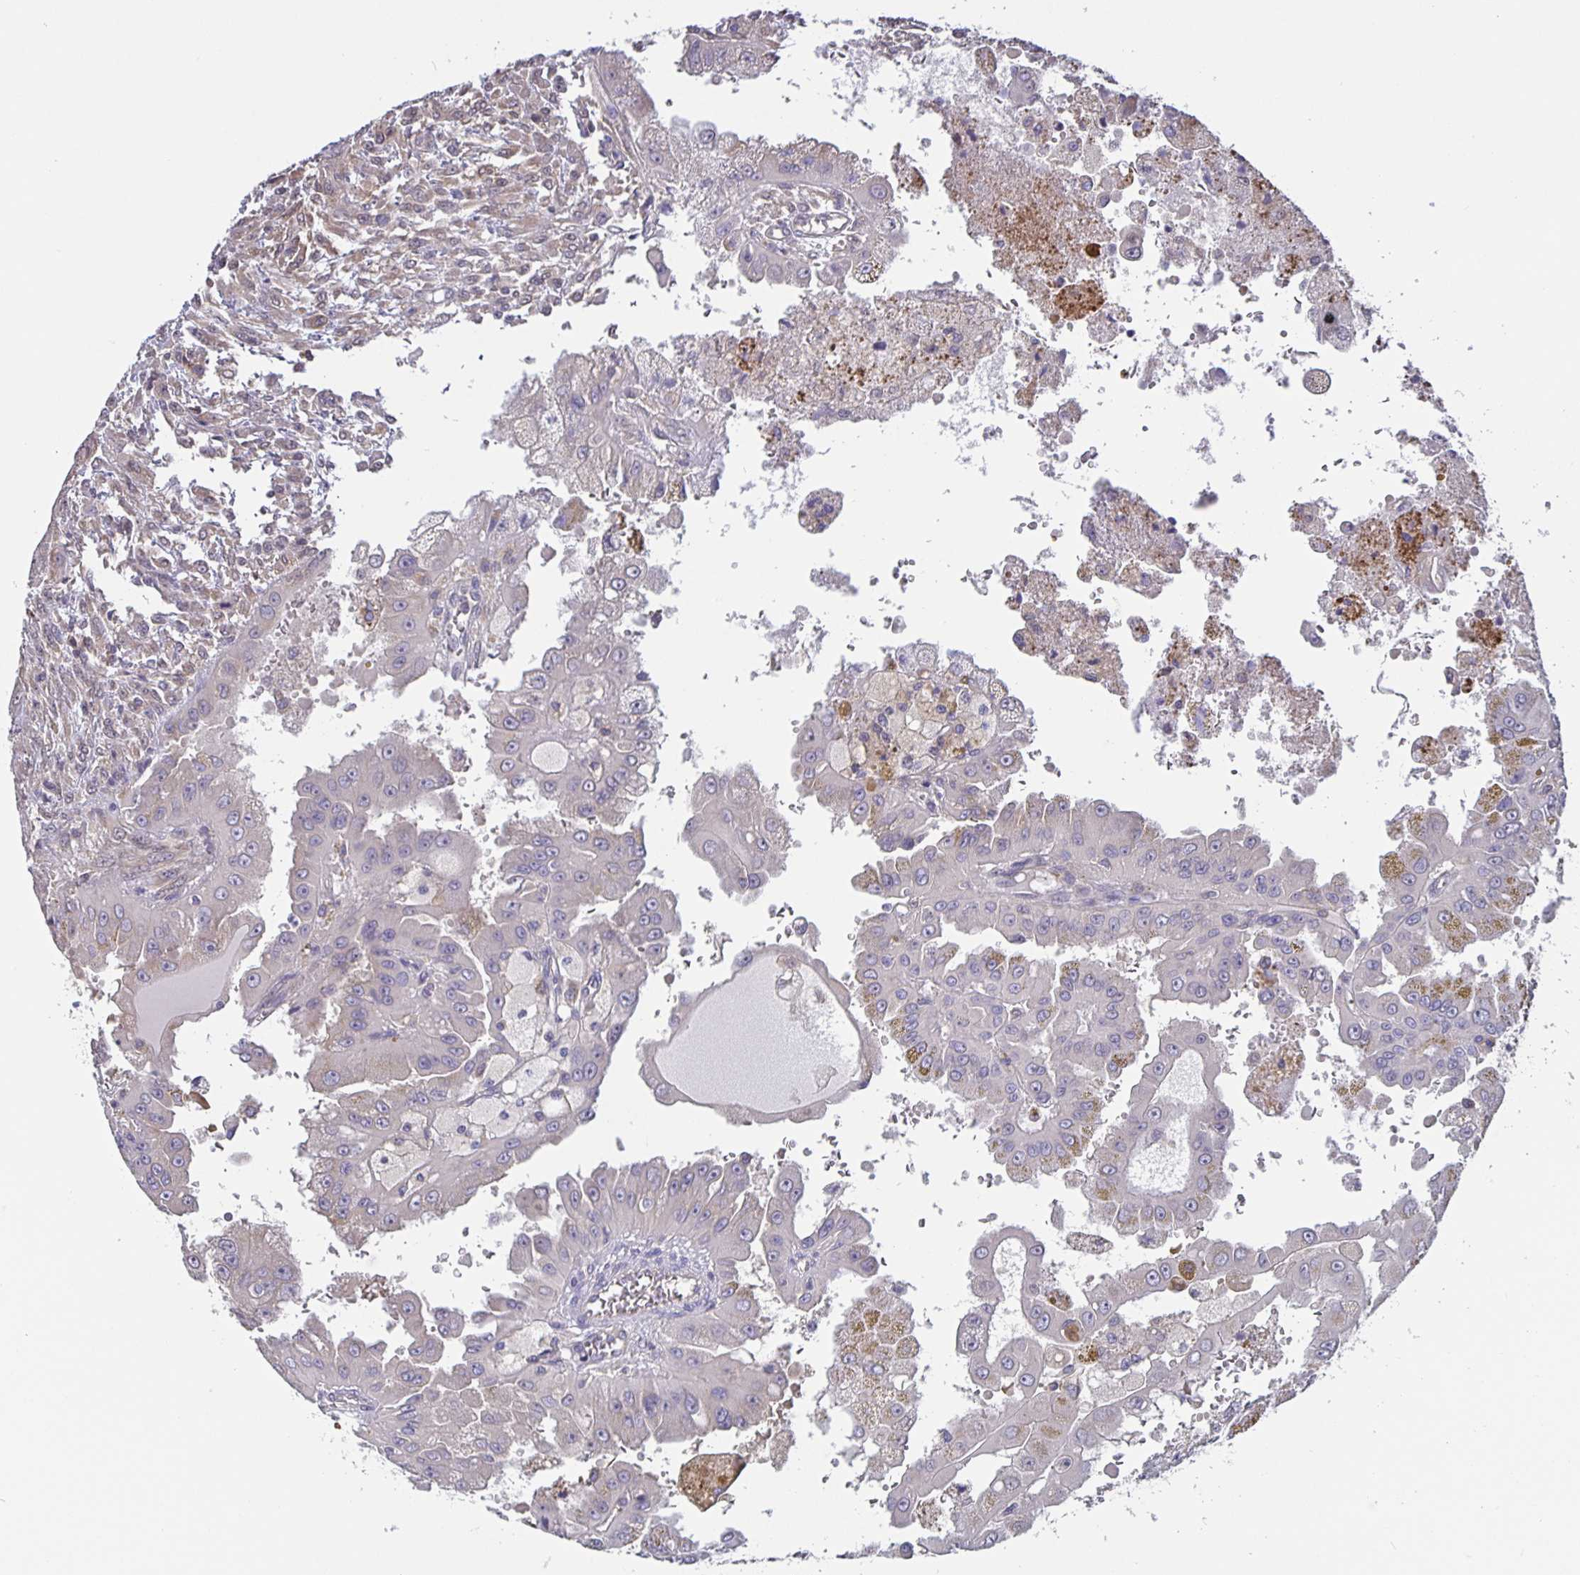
{"staining": {"intensity": "negative", "quantity": "none", "location": "none"}, "tissue": "renal cancer", "cell_type": "Tumor cells", "image_type": "cancer", "snomed": [{"axis": "morphology", "description": "Adenocarcinoma, NOS"}, {"axis": "topography", "description": "Kidney"}], "caption": "Immunohistochemistry micrograph of renal adenocarcinoma stained for a protein (brown), which shows no positivity in tumor cells.", "gene": "FEM1C", "patient": {"sex": "male", "age": 58}}